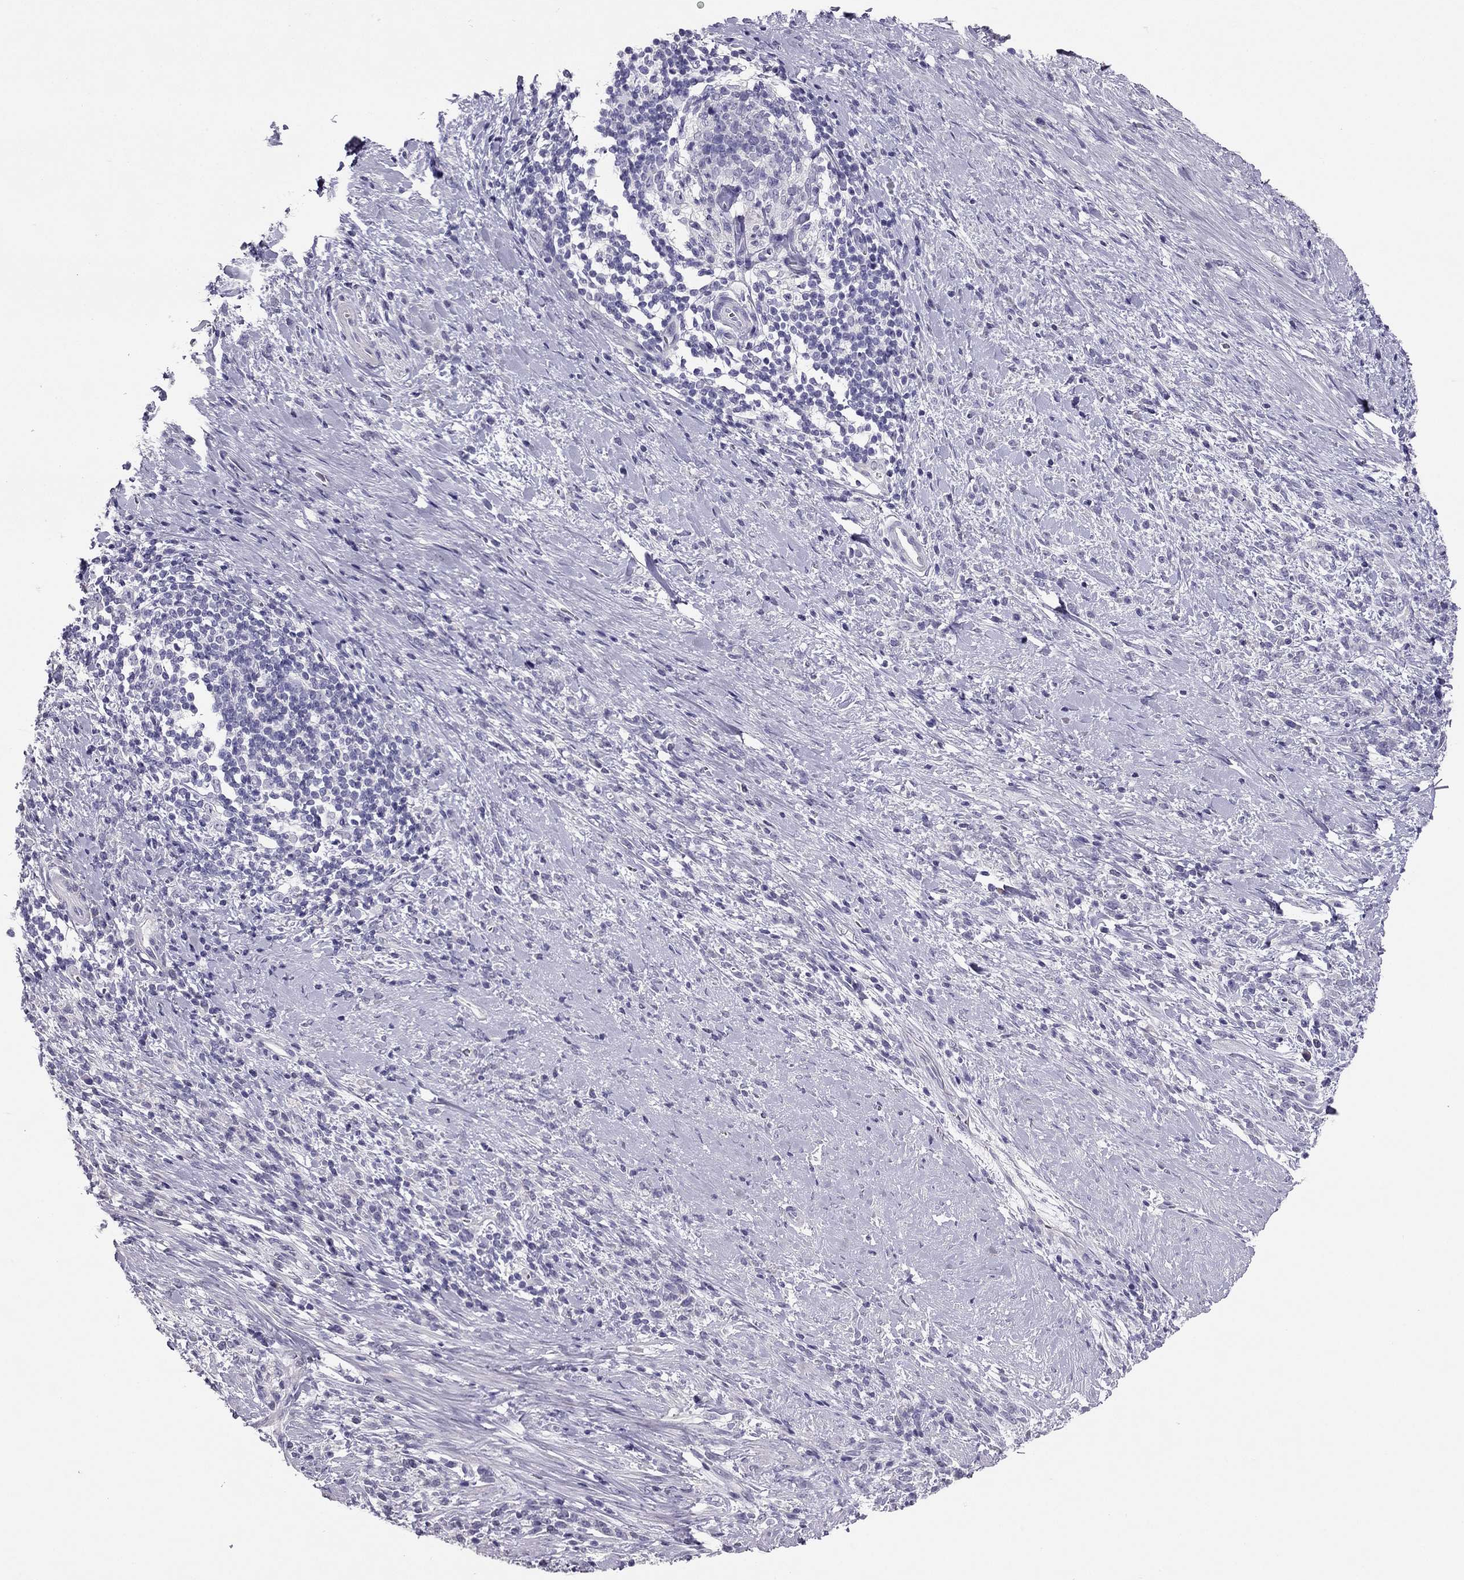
{"staining": {"intensity": "negative", "quantity": "none", "location": "none"}, "tissue": "stomach cancer", "cell_type": "Tumor cells", "image_type": "cancer", "snomed": [{"axis": "morphology", "description": "Adenocarcinoma, NOS"}, {"axis": "topography", "description": "Stomach"}], "caption": "This is a histopathology image of immunohistochemistry (IHC) staining of stomach cancer, which shows no staining in tumor cells. (DAB (3,3'-diaminobenzidine) IHC with hematoxylin counter stain).", "gene": "RHO", "patient": {"sex": "female", "age": 57}}